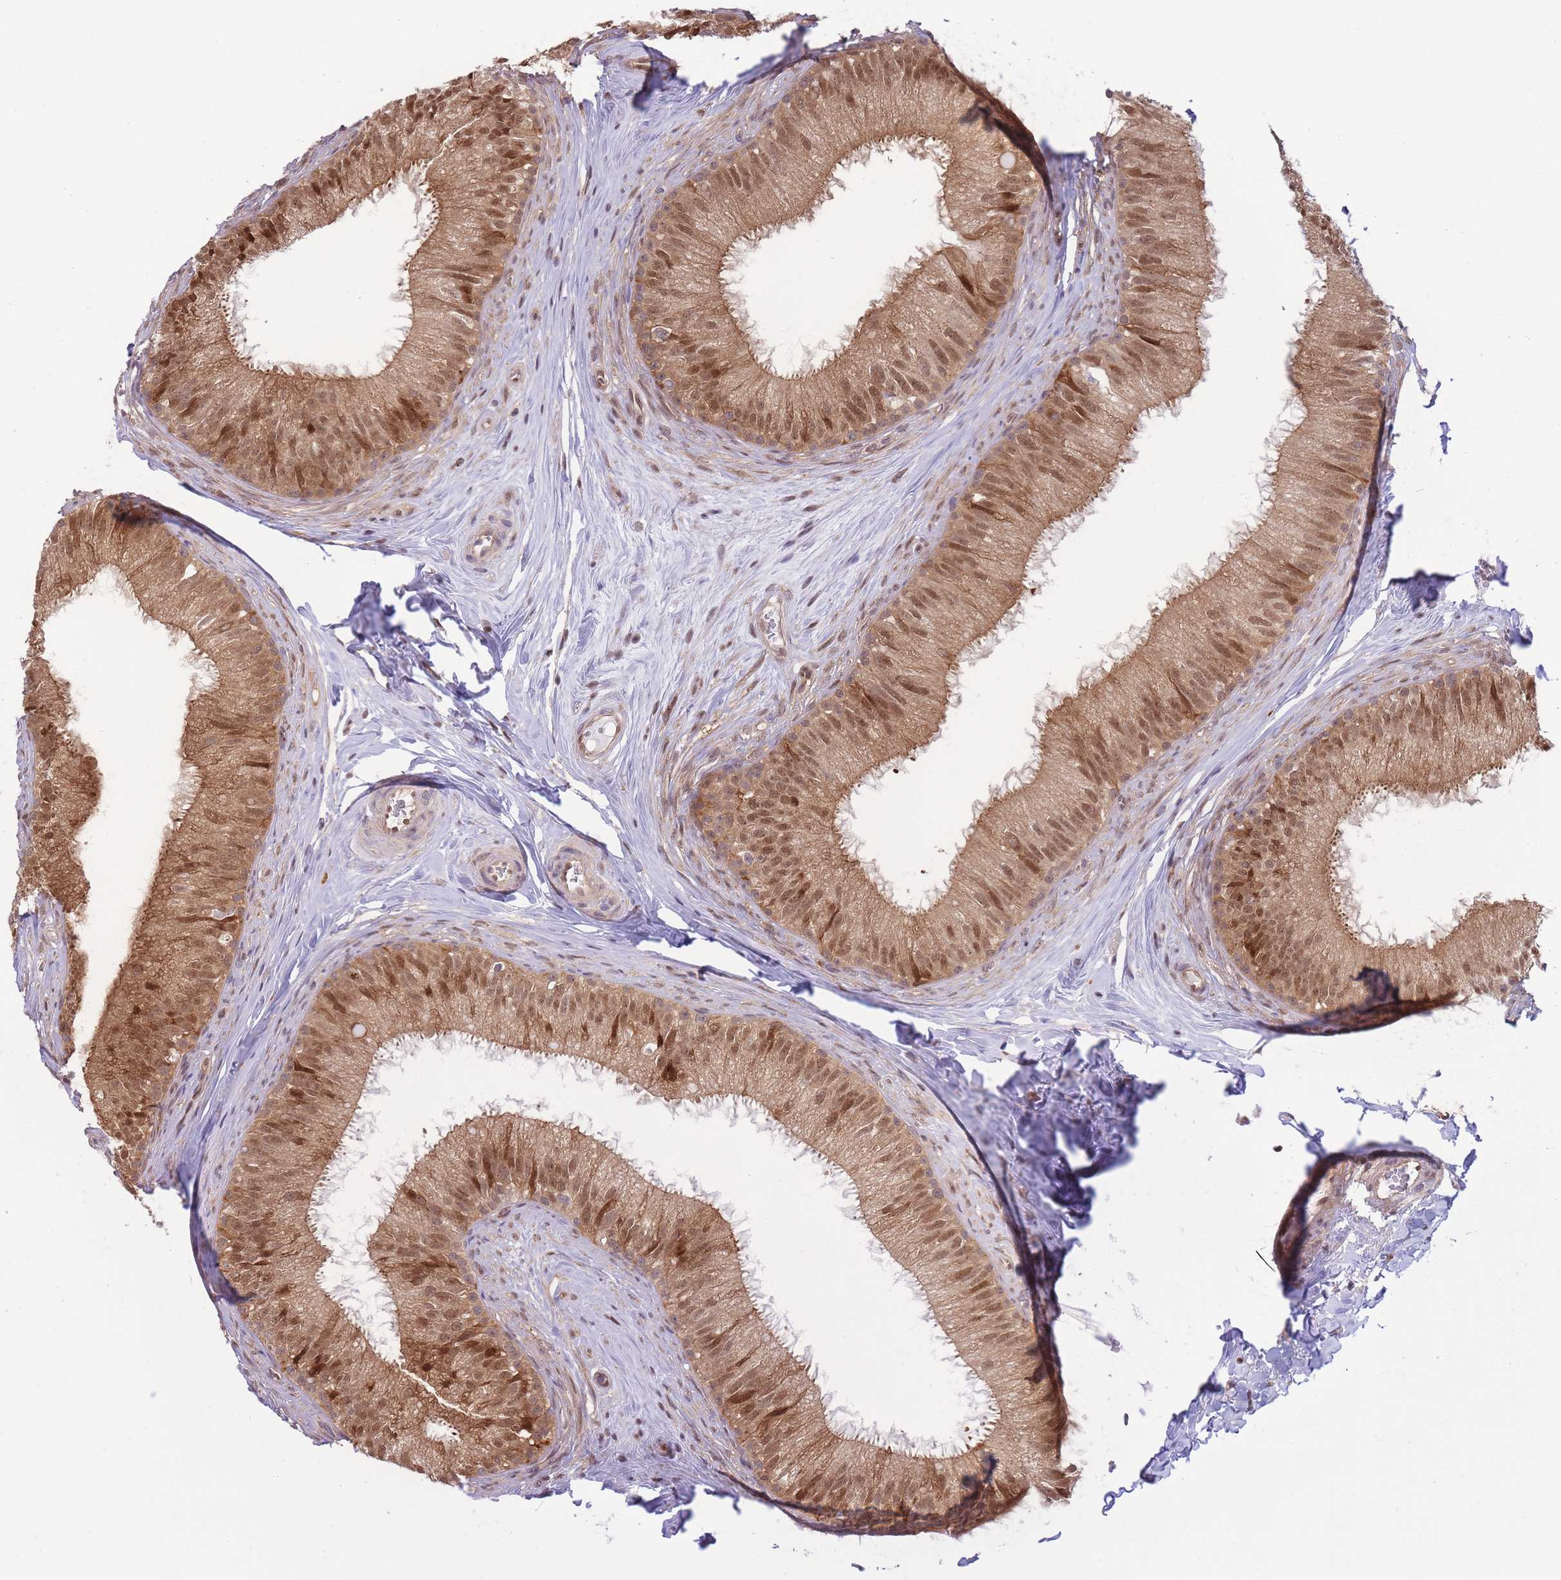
{"staining": {"intensity": "moderate", "quantity": ">75%", "location": "cytoplasmic/membranous,nuclear"}, "tissue": "epididymis", "cell_type": "Glandular cells", "image_type": "normal", "snomed": [{"axis": "morphology", "description": "Normal tissue, NOS"}, {"axis": "topography", "description": "Epididymis"}], "caption": "Immunohistochemistry (IHC) image of benign epididymis: human epididymis stained using IHC shows medium levels of moderate protein expression localized specifically in the cytoplasmic/membranous,nuclear of glandular cells, appearing as a cytoplasmic/membranous,nuclear brown color.", "gene": "NSFL1C", "patient": {"sex": "male", "age": 34}}